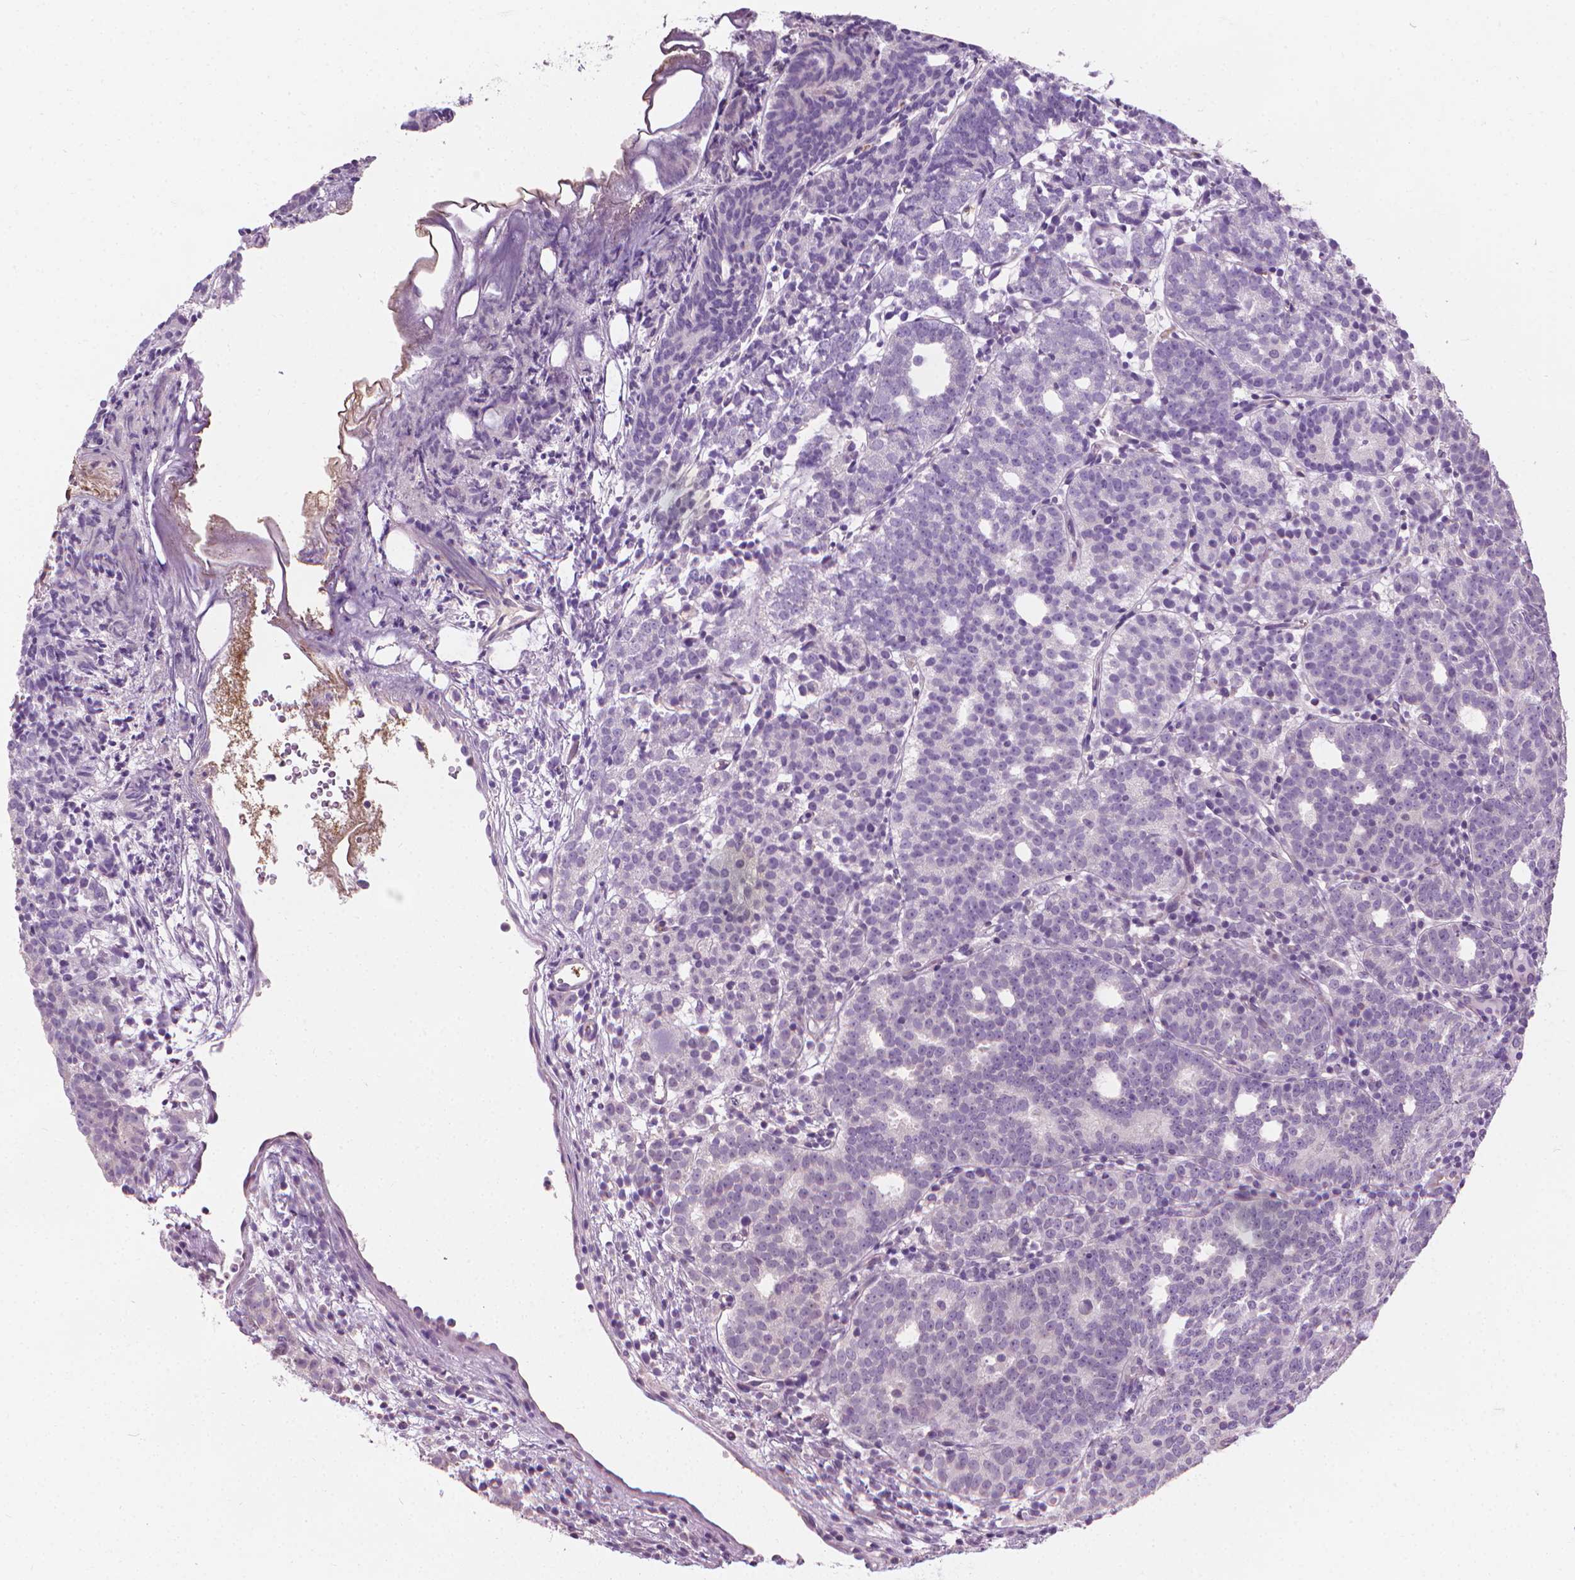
{"staining": {"intensity": "negative", "quantity": "none", "location": "none"}, "tissue": "prostate cancer", "cell_type": "Tumor cells", "image_type": "cancer", "snomed": [{"axis": "morphology", "description": "Adenocarcinoma, High grade"}, {"axis": "topography", "description": "Prostate"}], "caption": "Prostate cancer (adenocarcinoma (high-grade)) was stained to show a protein in brown. There is no significant expression in tumor cells.", "gene": "CFAP126", "patient": {"sex": "male", "age": 53}}